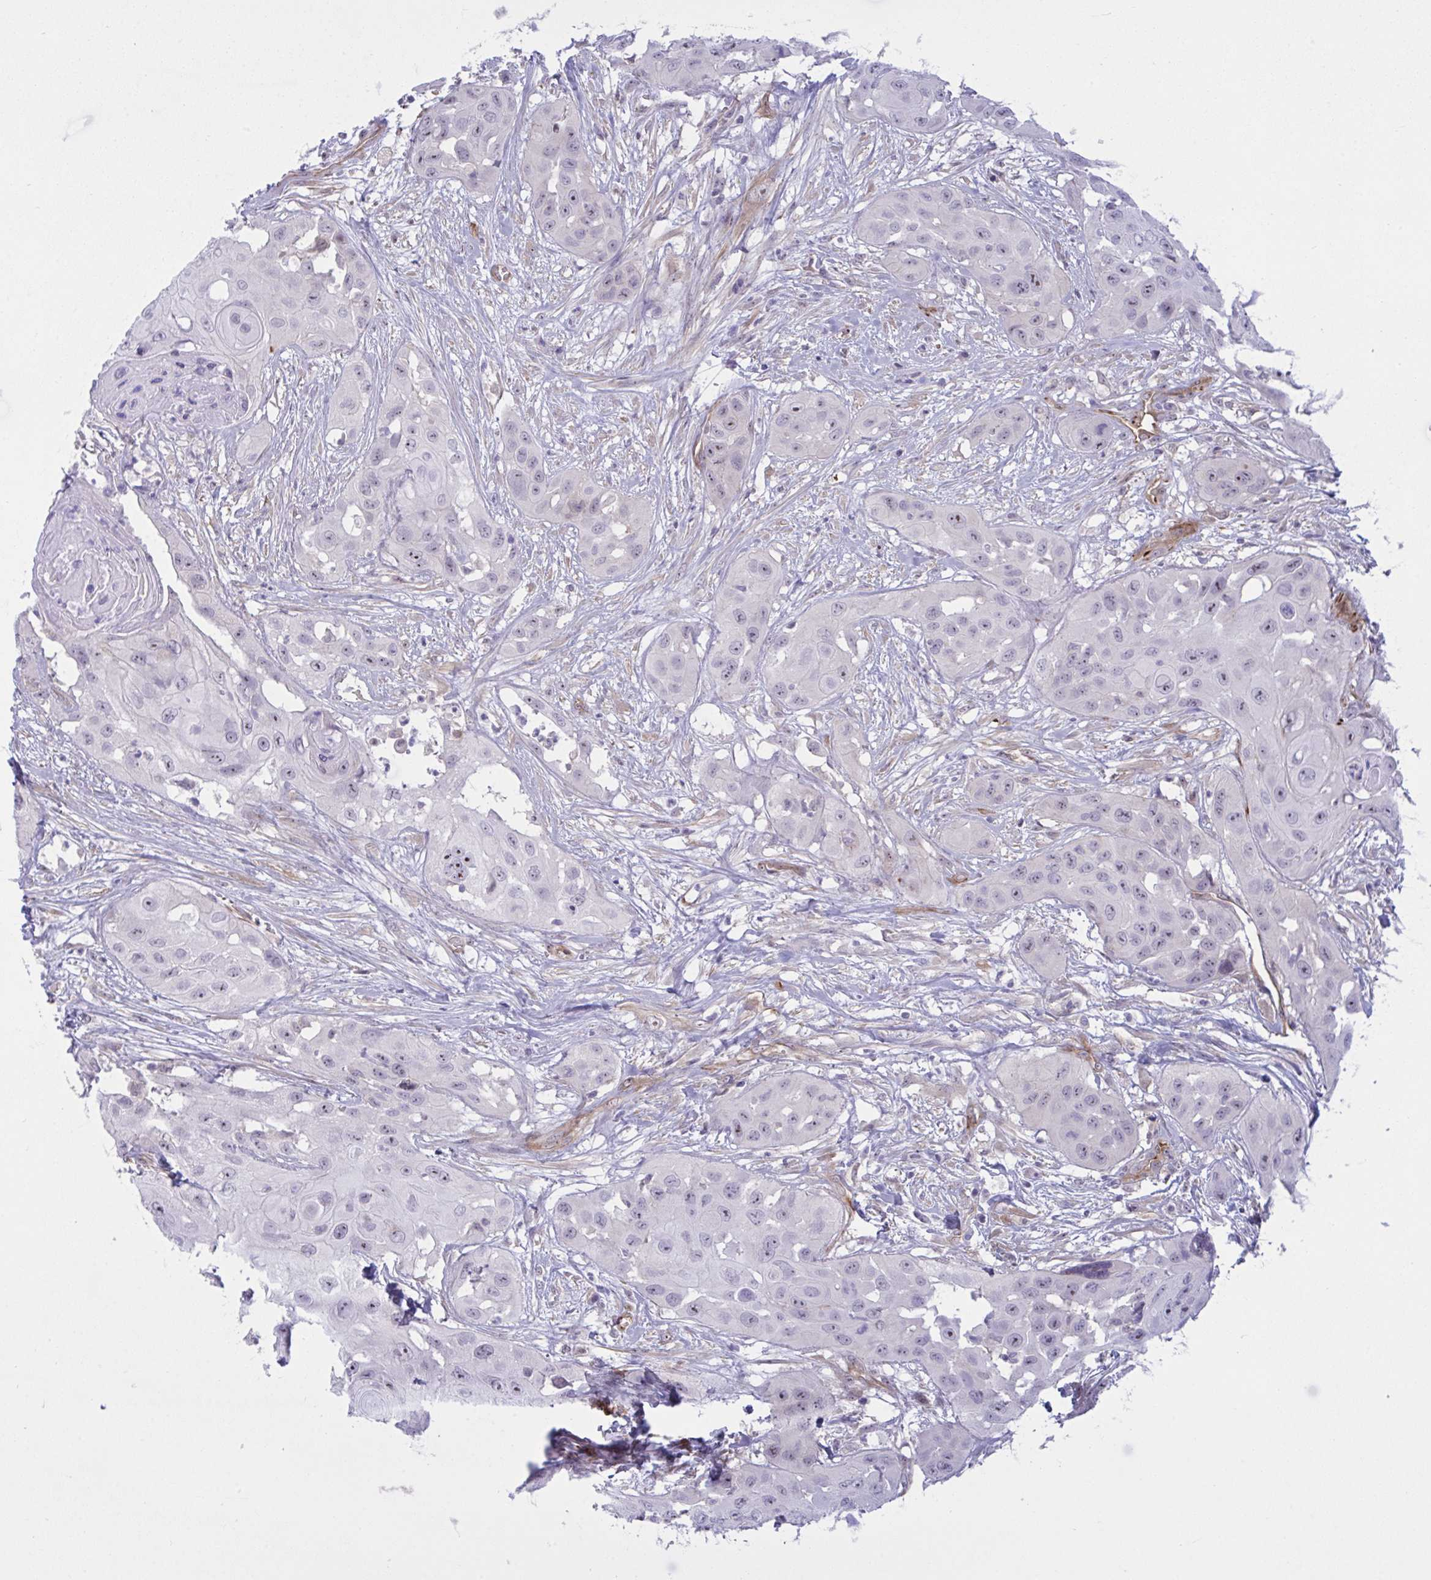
{"staining": {"intensity": "moderate", "quantity": "25%-75%", "location": "nuclear"}, "tissue": "head and neck cancer", "cell_type": "Tumor cells", "image_type": "cancer", "snomed": [{"axis": "morphology", "description": "Squamous cell carcinoma, NOS"}, {"axis": "topography", "description": "Head-Neck"}], "caption": "IHC photomicrograph of head and neck squamous cell carcinoma stained for a protein (brown), which demonstrates medium levels of moderate nuclear expression in about 25%-75% of tumor cells.", "gene": "PRRT4", "patient": {"sex": "male", "age": 83}}